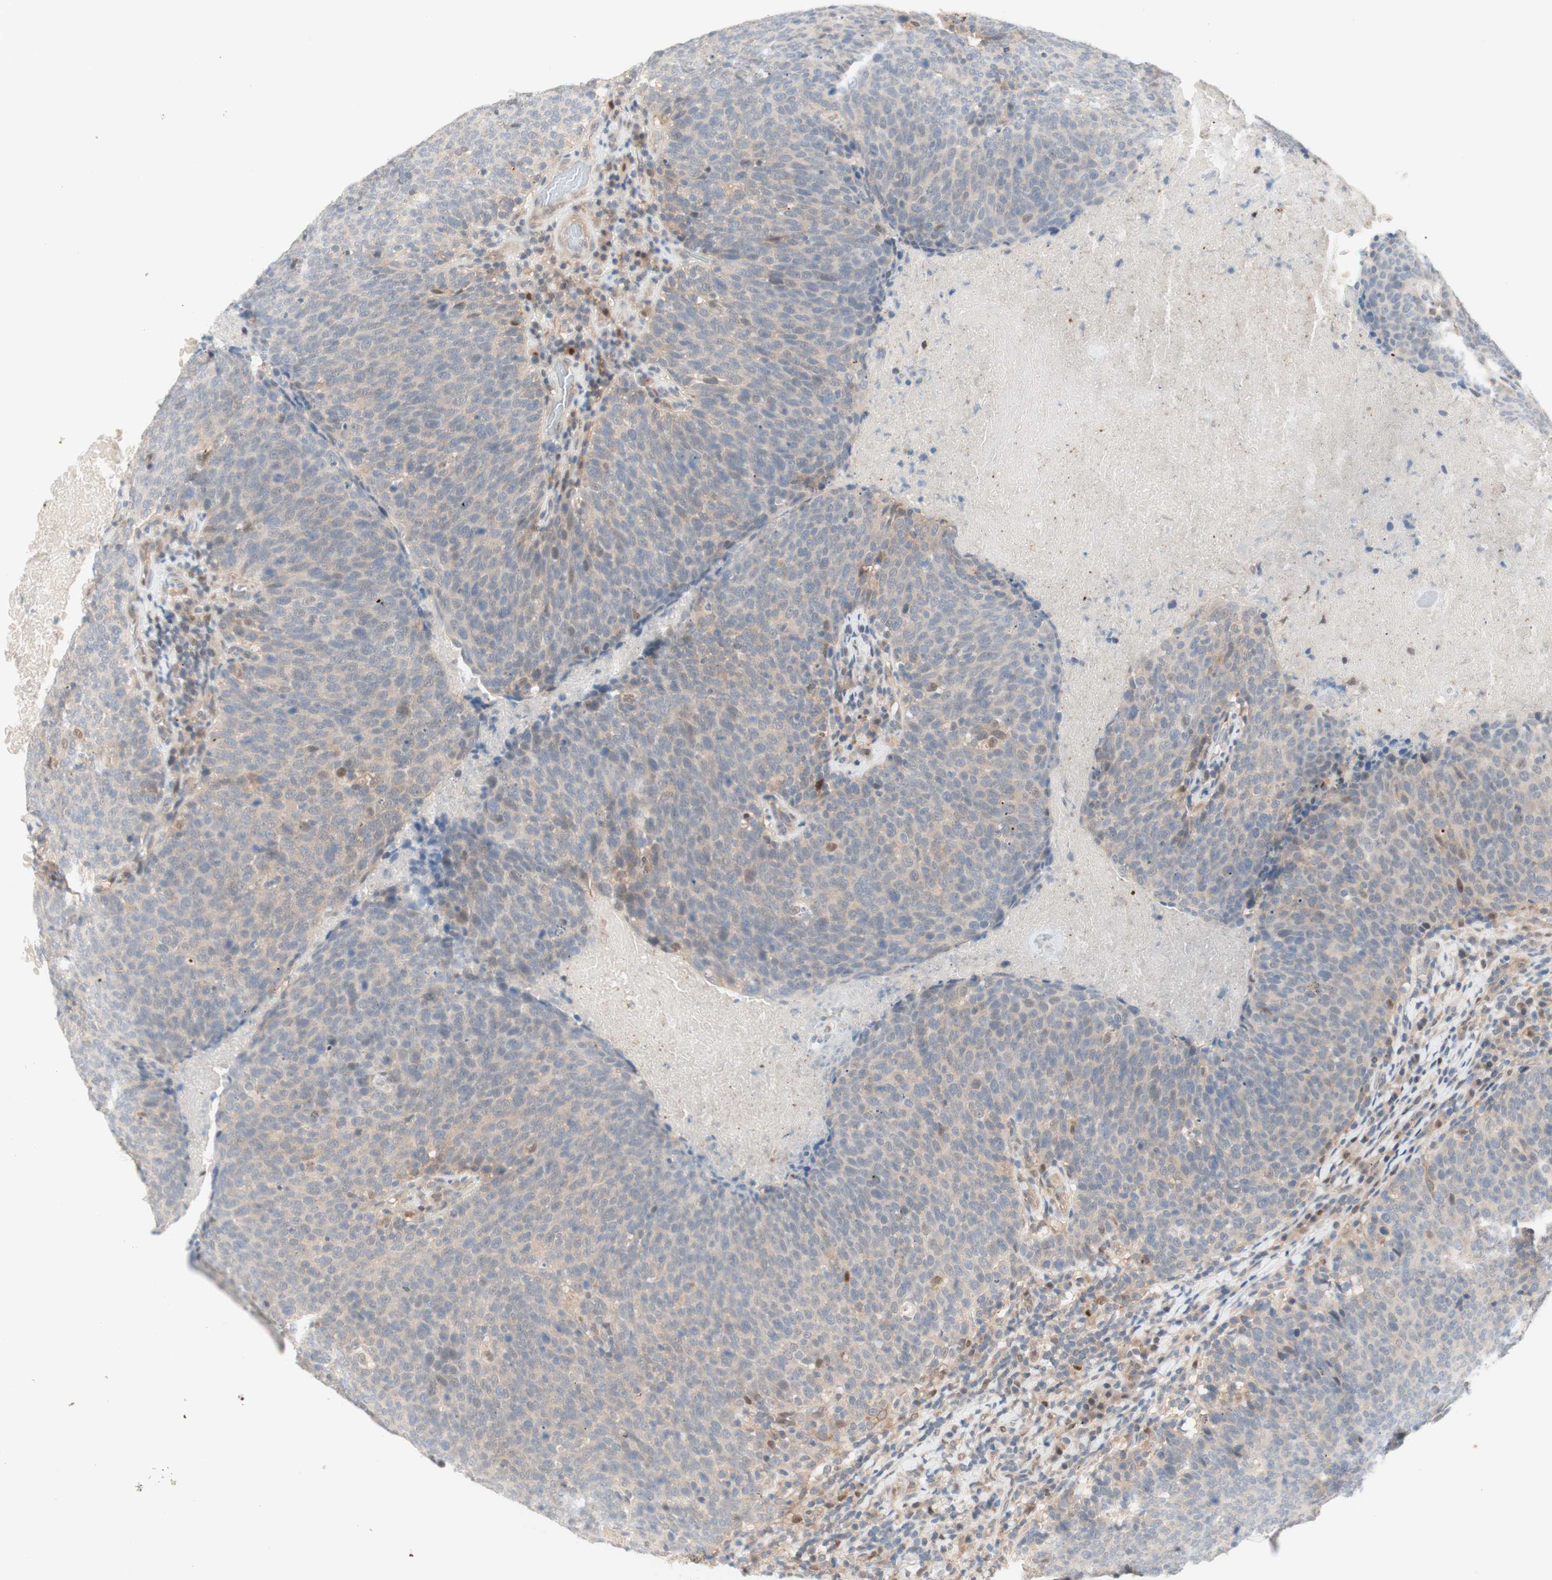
{"staining": {"intensity": "weak", "quantity": "25%-75%", "location": "cytoplasmic/membranous,nuclear"}, "tissue": "head and neck cancer", "cell_type": "Tumor cells", "image_type": "cancer", "snomed": [{"axis": "morphology", "description": "Squamous cell carcinoma, NOS"}, {"axis": "morphology", "description": "Squamous cell carcinoma, metastatic, NOS"}, {"axis": "topography", "description": "Lymph node"}, {"axis": "topography", "description": "Head-Neck"}], "caption": "Protein expression analysis of head and neck cancer shows weak cytoplasmic/membranous and nuclear positivity in about 25%-75% of tumor cells.", "gene": "RFNG", "patient": {"sex": "male", "age": 62}}